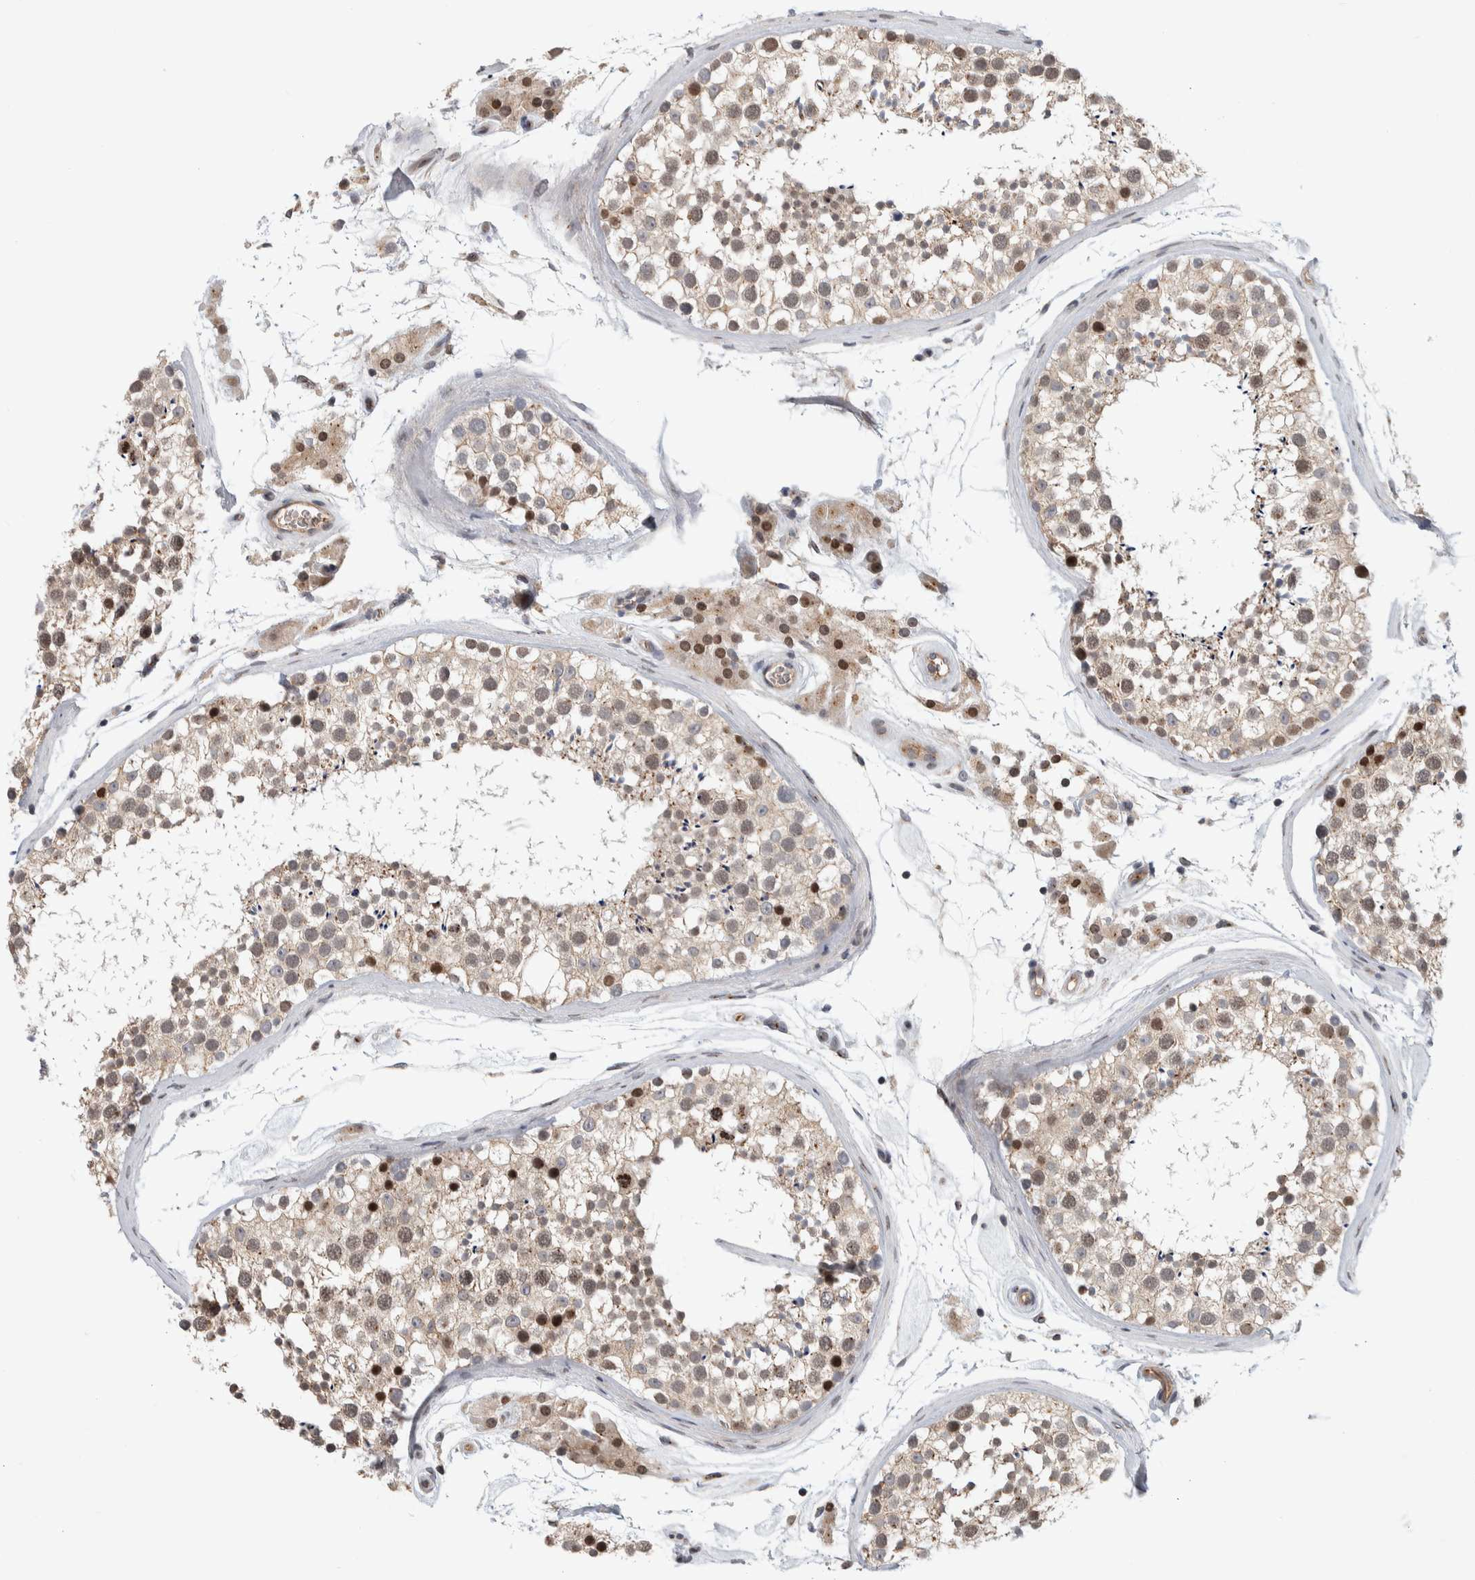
{"staining": {"intensity": "weak", "quantity": ">75%", "location": "cytoplasmic/membranous,nuclear"}, "tissue": "testis", "cell_type": "Cells in seminiferous ducts", "image_type": "normal", "snomed": [{"axis": "morphology", "description": "Normal tissue, NOS"}, {"axis": "topography", "description": "Testis"}], "caption": "Immunohistochemistry (IHC) staining of normal testis, which exhibits low levels of weak cytoplasmic/membranous,nuclear expression in about >75% of cells in seminiferous ducts indicating weak cytoplasmic/membranous,nuclear protein expression. The staining was performed using DAB (3,3'-diaminobenzidine) (brown) for protein detection and nuclei were counterstained in hematoxylin (blue).", "gene": "MSL1", "patient": {"sex": "male", "age": 46}}